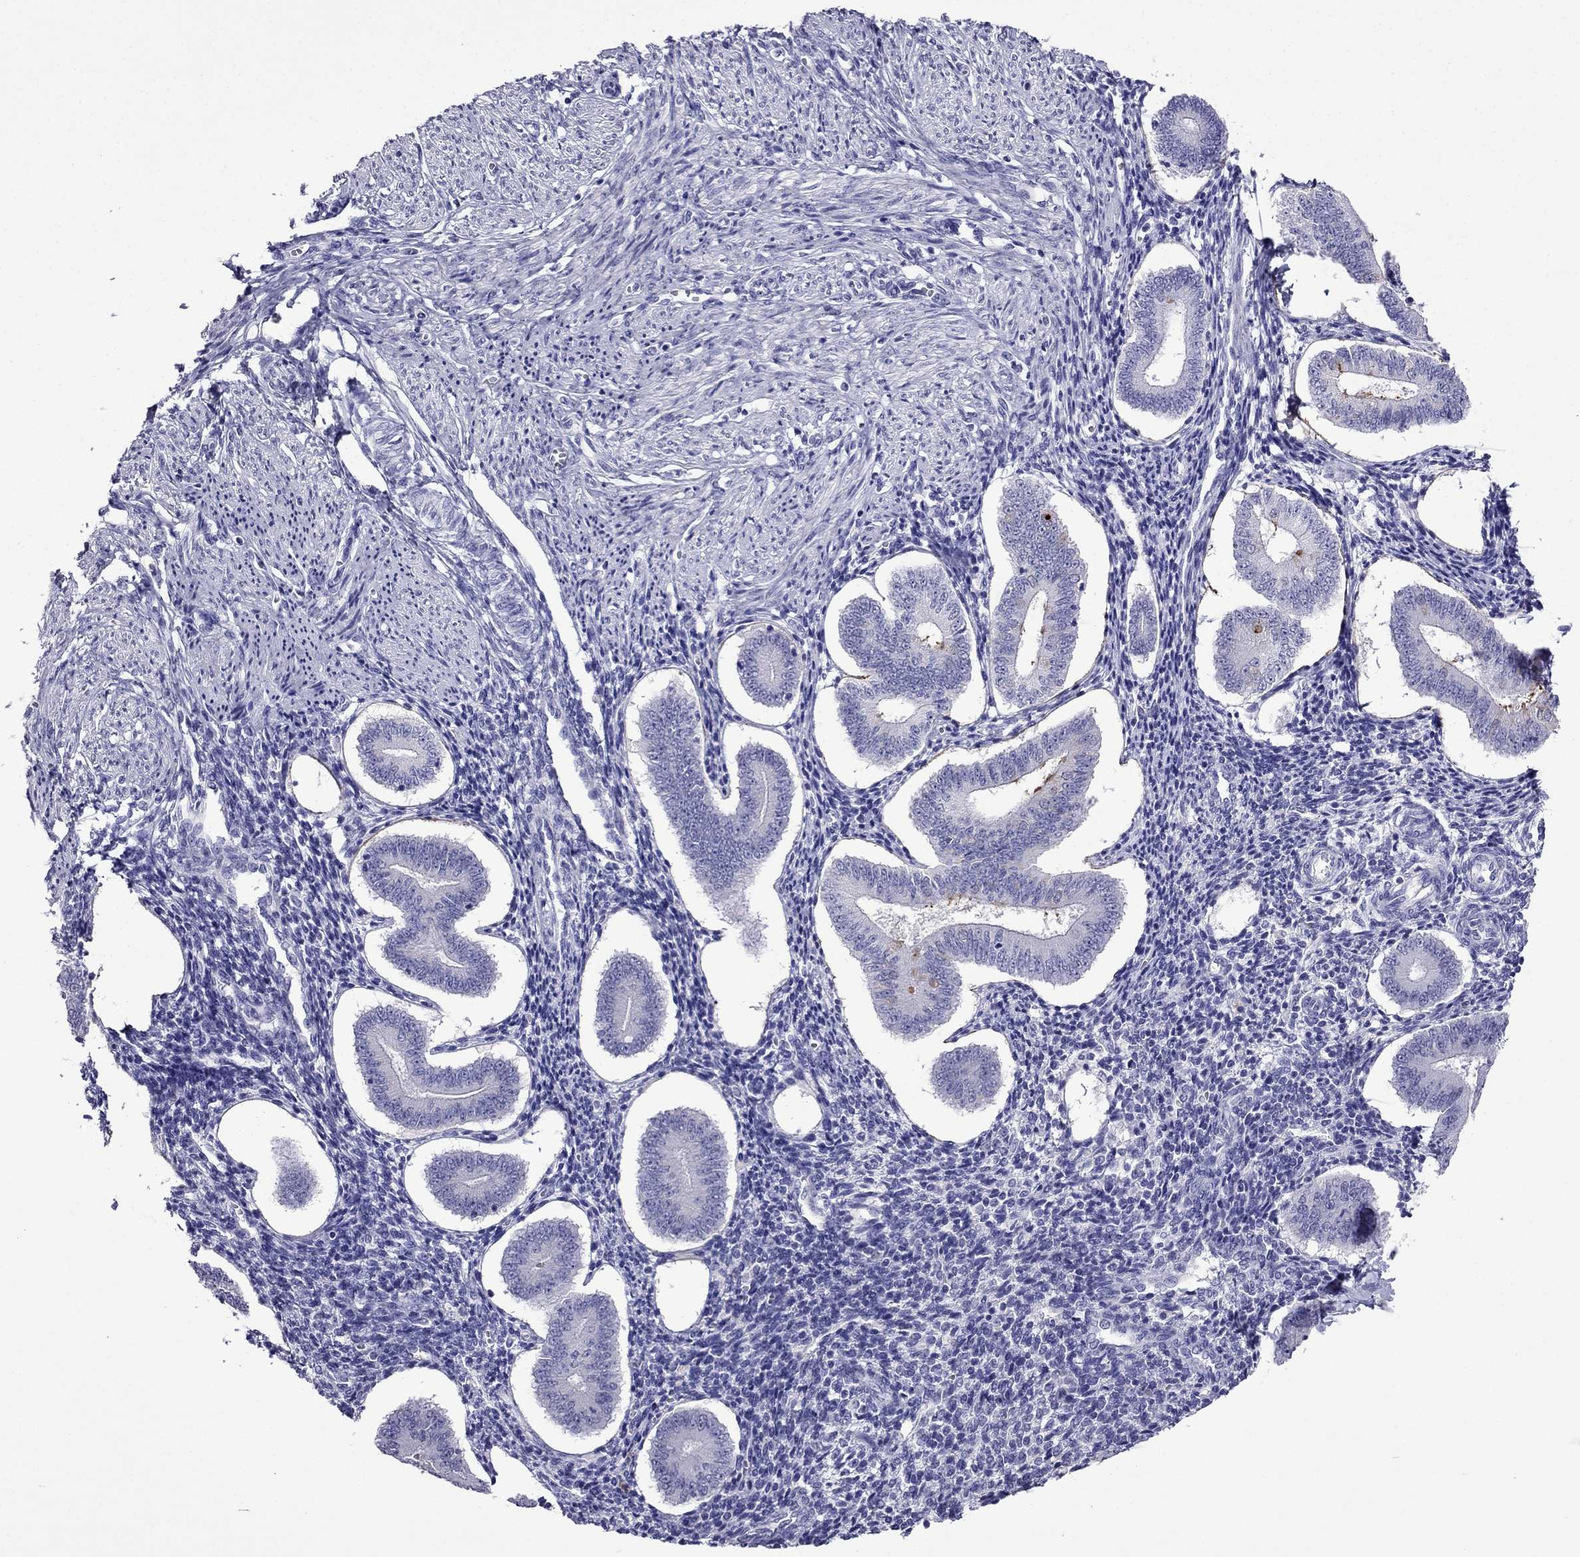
{"staining": {"intensity": "negative", "quantity": "none", "location": "none"}, "tissue": "endometrium", "cell_type": "Cells in endometrial stroma", "image_type": "normal", "snomed": [{"axis": "morphology", "description": "Normal tissue, NOS"}, {"axis": "topography", "description": "Endometrium"}], "caption": "Cells in endometrial stroma are negative for brown protein staining in normal endometrium. (DAB (3,3'-diaminobenzidine) immunohistochemistry (IHC) visualized using brightfield microscopy, high magnification).", "gene": "CDHR4", "patient": {"sex": "female", "age": 40}}